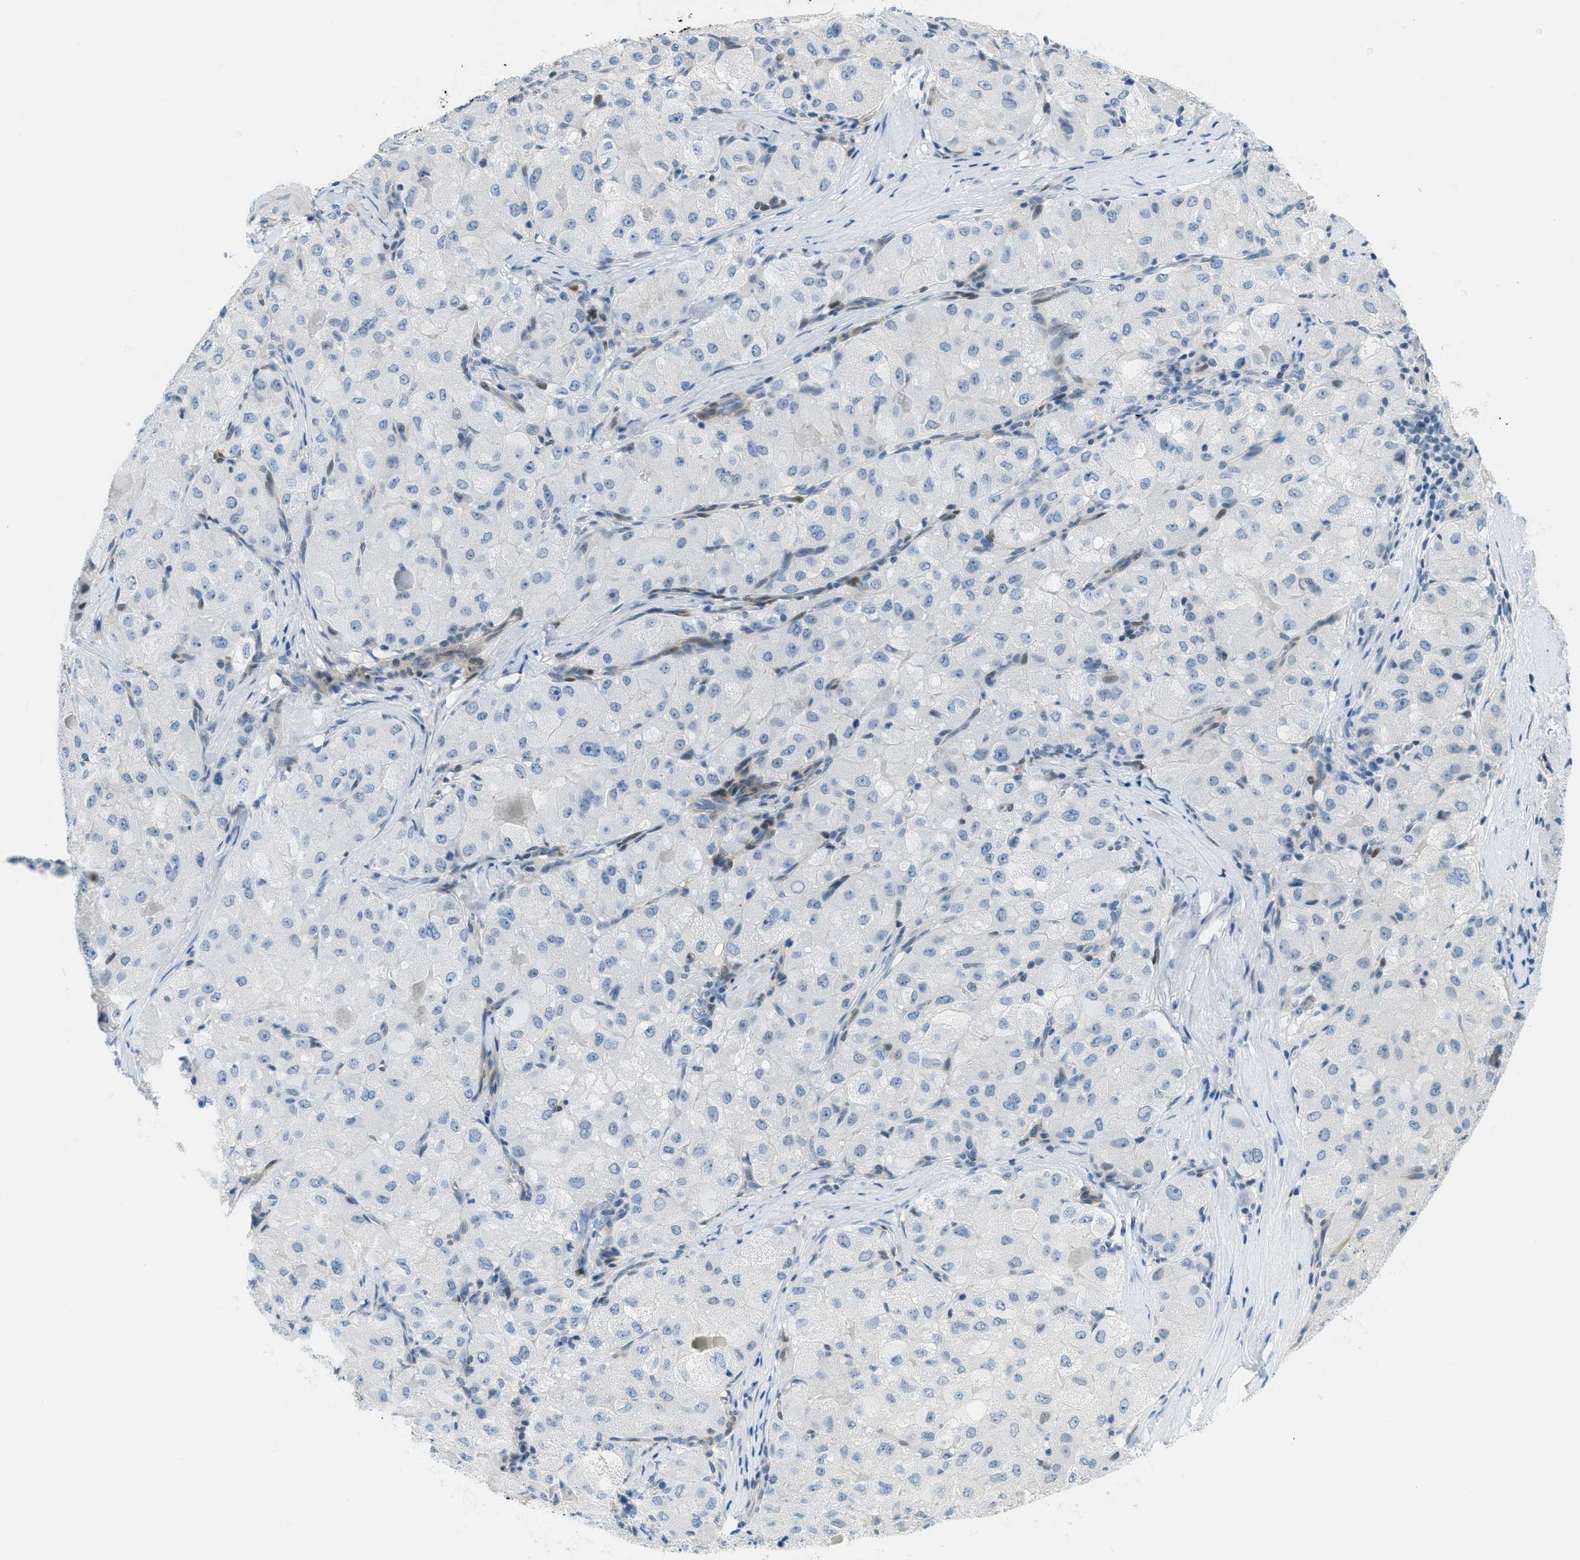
{"staining": {"intensity": "negative", "quantity": "none", "location": "none"}, "tissue": "liver cancer", "cell_type": "Tumor cells", "image_type": "cancer", "snomed": [{"axis": "morphology", "description": "Carcinoma, Hepatocellular, NOS"}, {"axis": "topography", "description": "Liver"}], "caption": "High magnification brightfield microscopy of liver cancer (hepatocellular carcinoma) stained with DAB (brown) and counterstained with hematoxylin (blue): tumor cells show no significant staining.", "gene": "CYP4X1", "patient": {"sex": "male", "age": 80}}